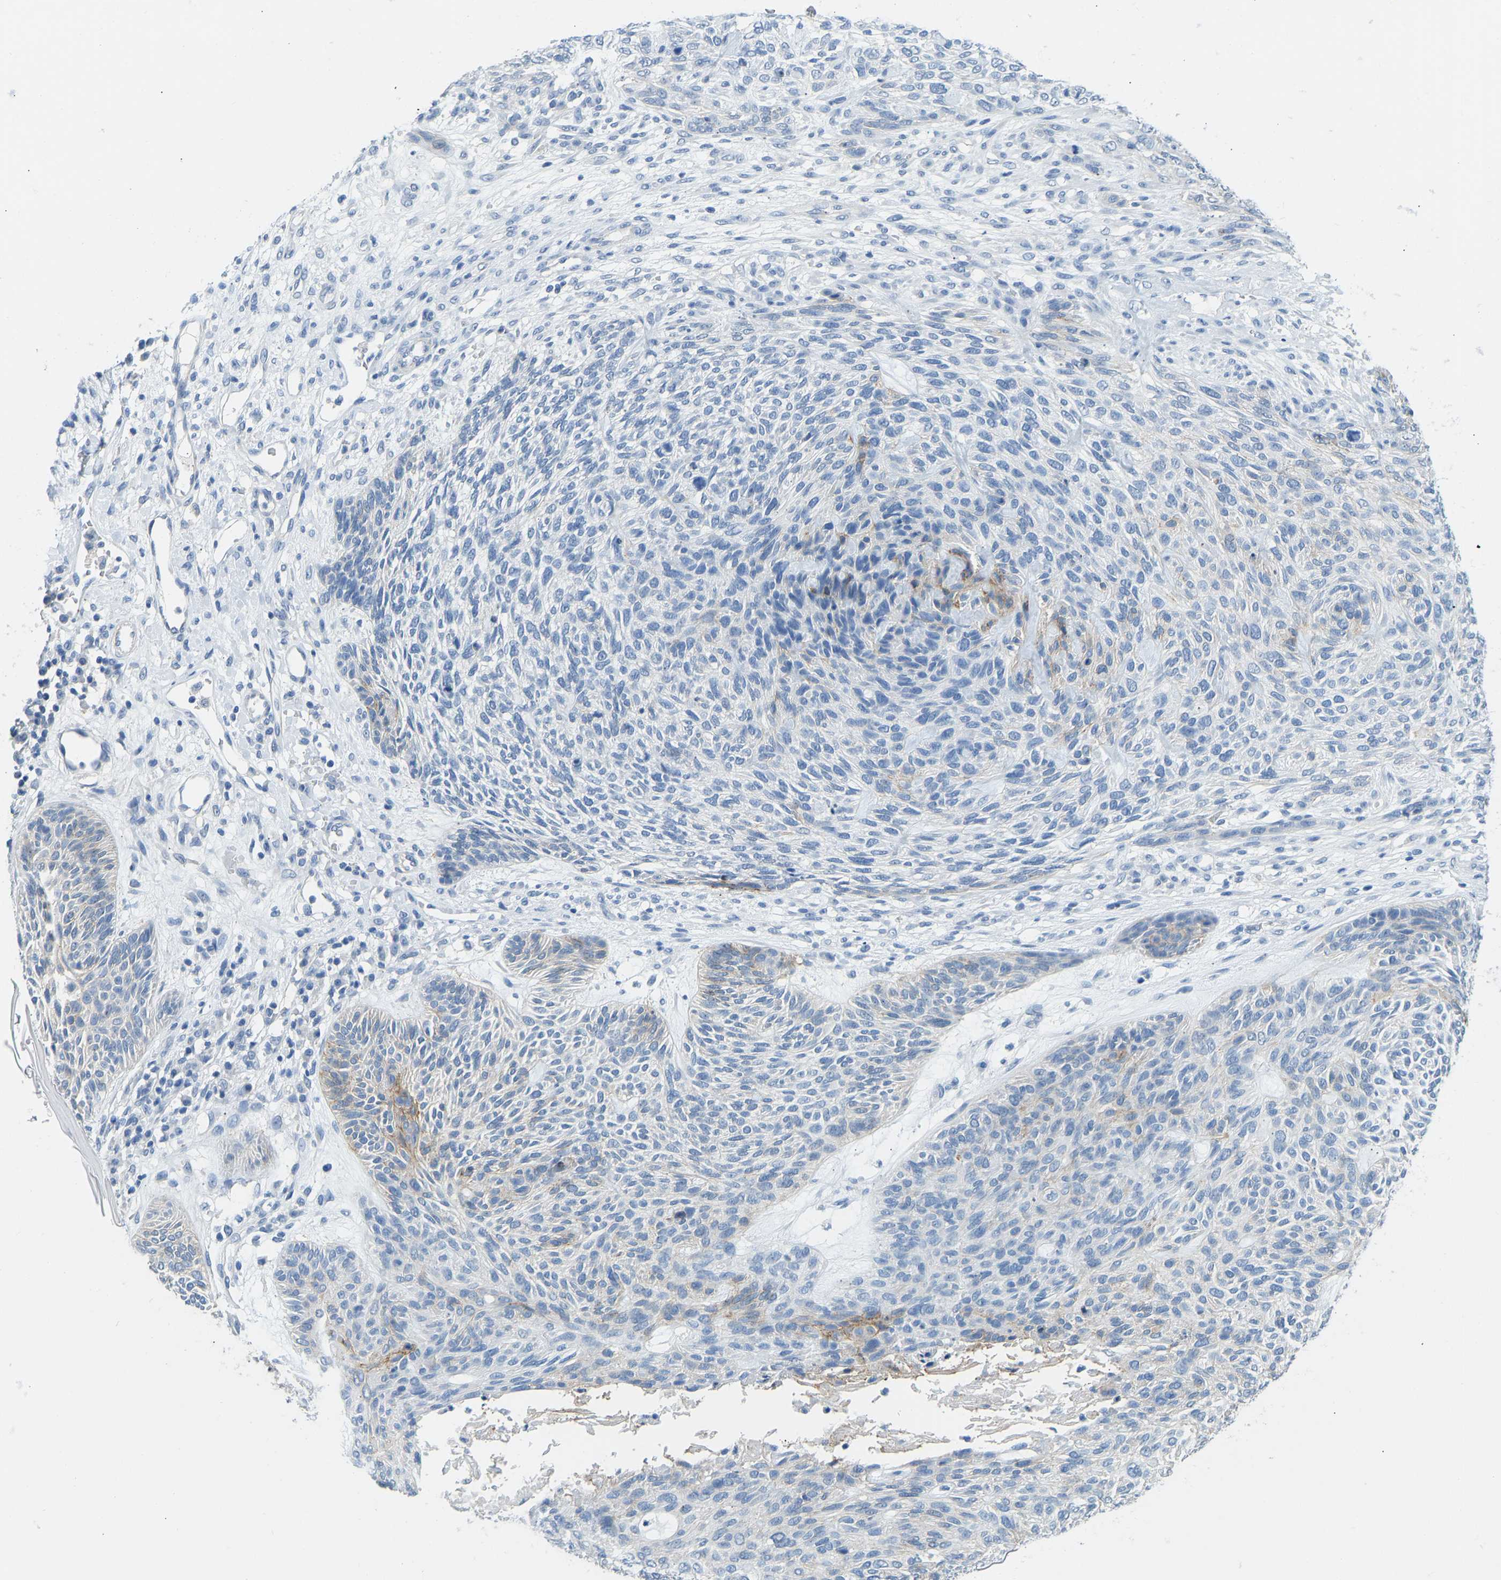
{"staining": {"intensity": "moderate", "quantity": "<25%", "location": "cytoplasmic/membranous"}, "tissue": "skin cancer", "cell_type": "Tumor cells", "image_type": "cancer", "snomed": [{"axis": "morphology", "description": "Basal cell carcinoma"}, {"axis": "topography", "description": "Skin"}], "caption": "This image shows IHC staining of basal cell carcinoma (skin), with low moderate cytoplasmic/membranous positivity in approximately <25% of tumor cells.", "gene": "ATP1A1", "patient": {"sex": "male", "age": 55}}